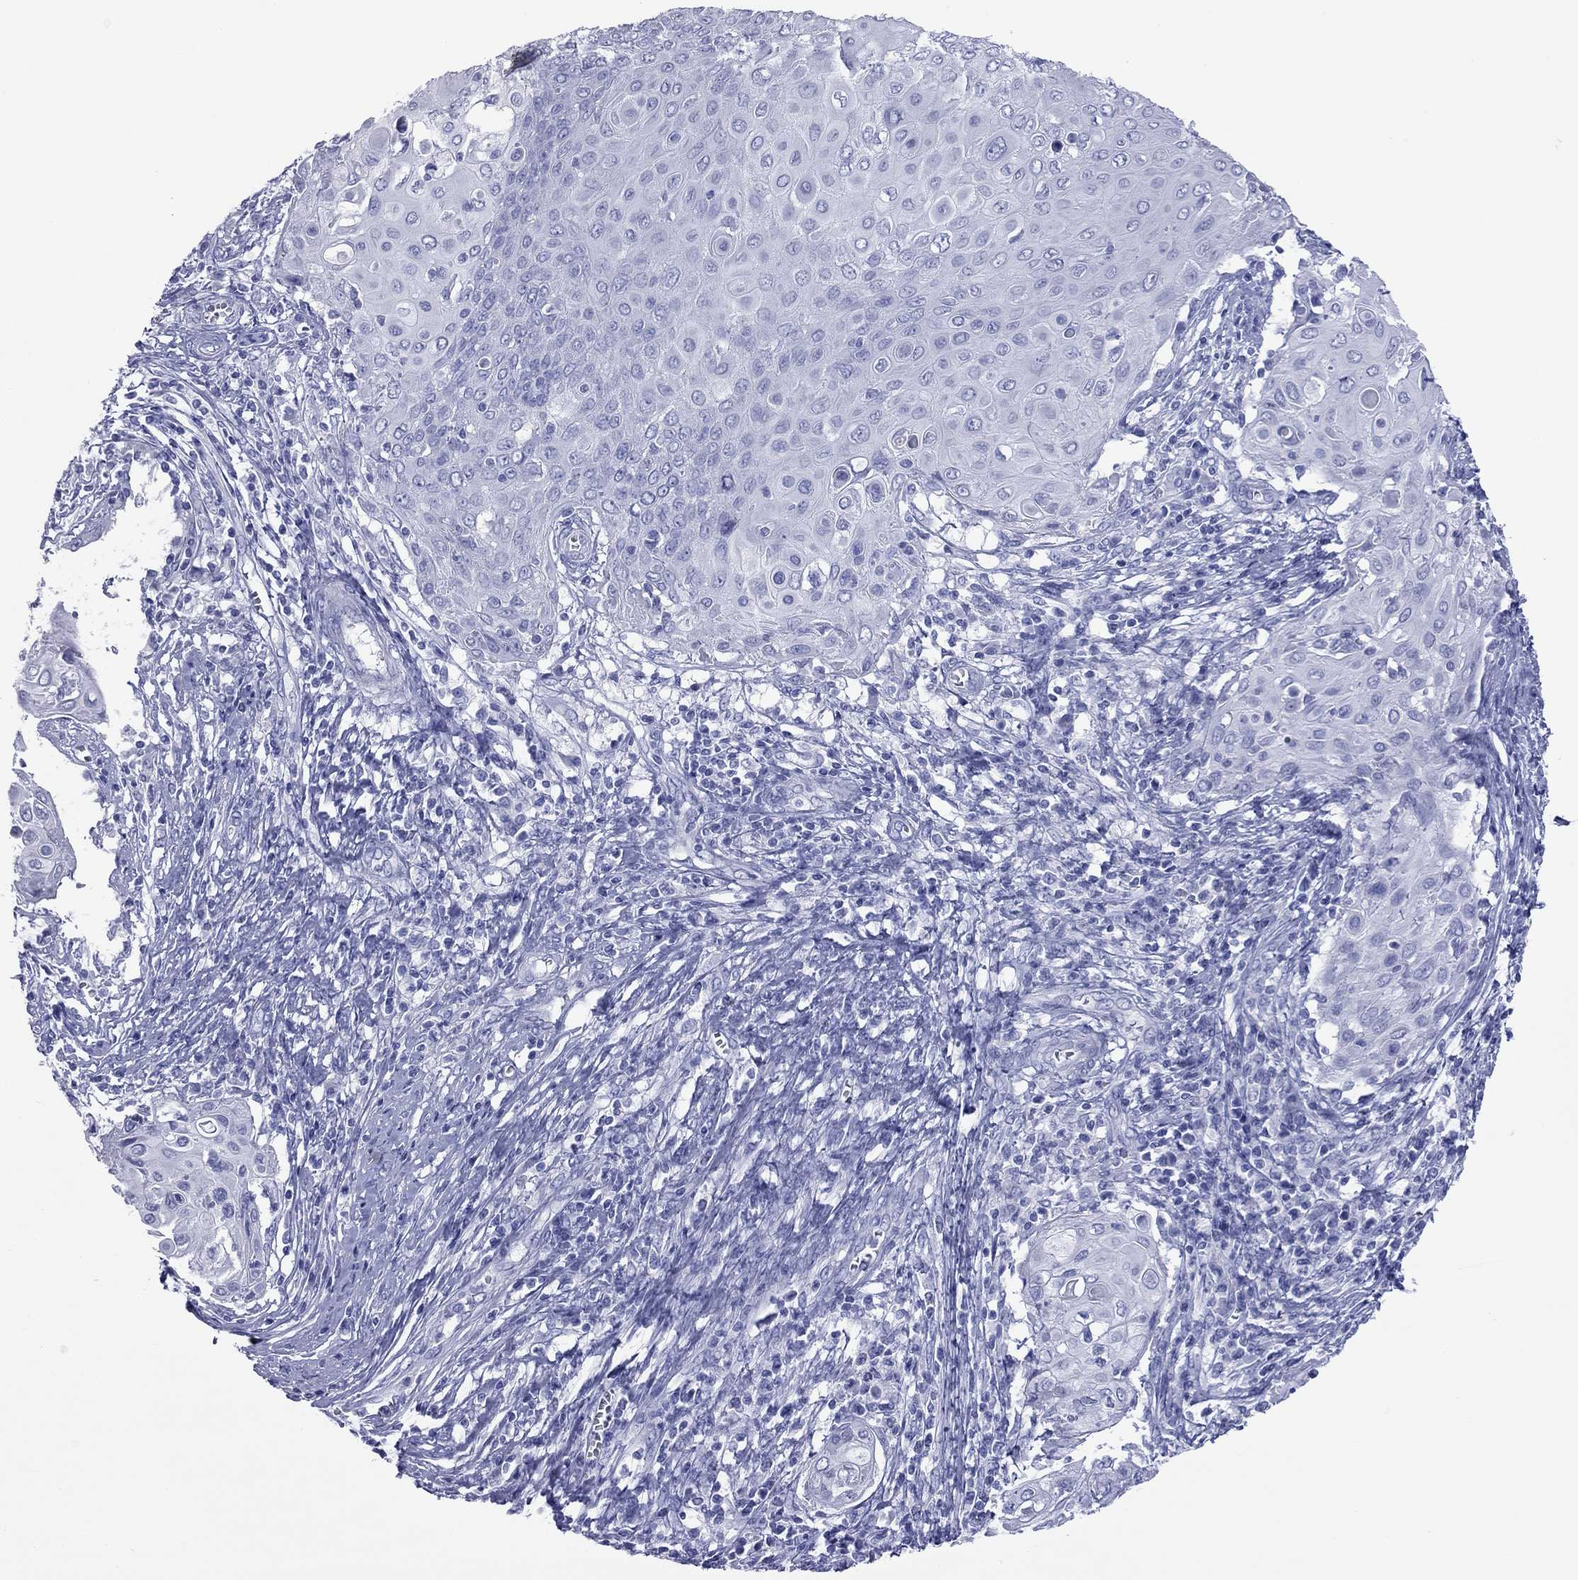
{"staining": {"intensity": "negative", "quantity": "none", "location": "none"}, "tissue": "cervical cancer", "cell_type": "Tumor cells", "image_type": "cancer", "snomed": [{"axis": "morphology", "description": "Squamous cell carcinoma, NOS"}, {"axis": "topography", "description": "Cervix"}], "caption": "A histopathology image of cervical cancer stained for a protein displays no brown staining in tumor cells.", "gene": "VSIG10", "patient": {"sex": "female", "age": 39}}